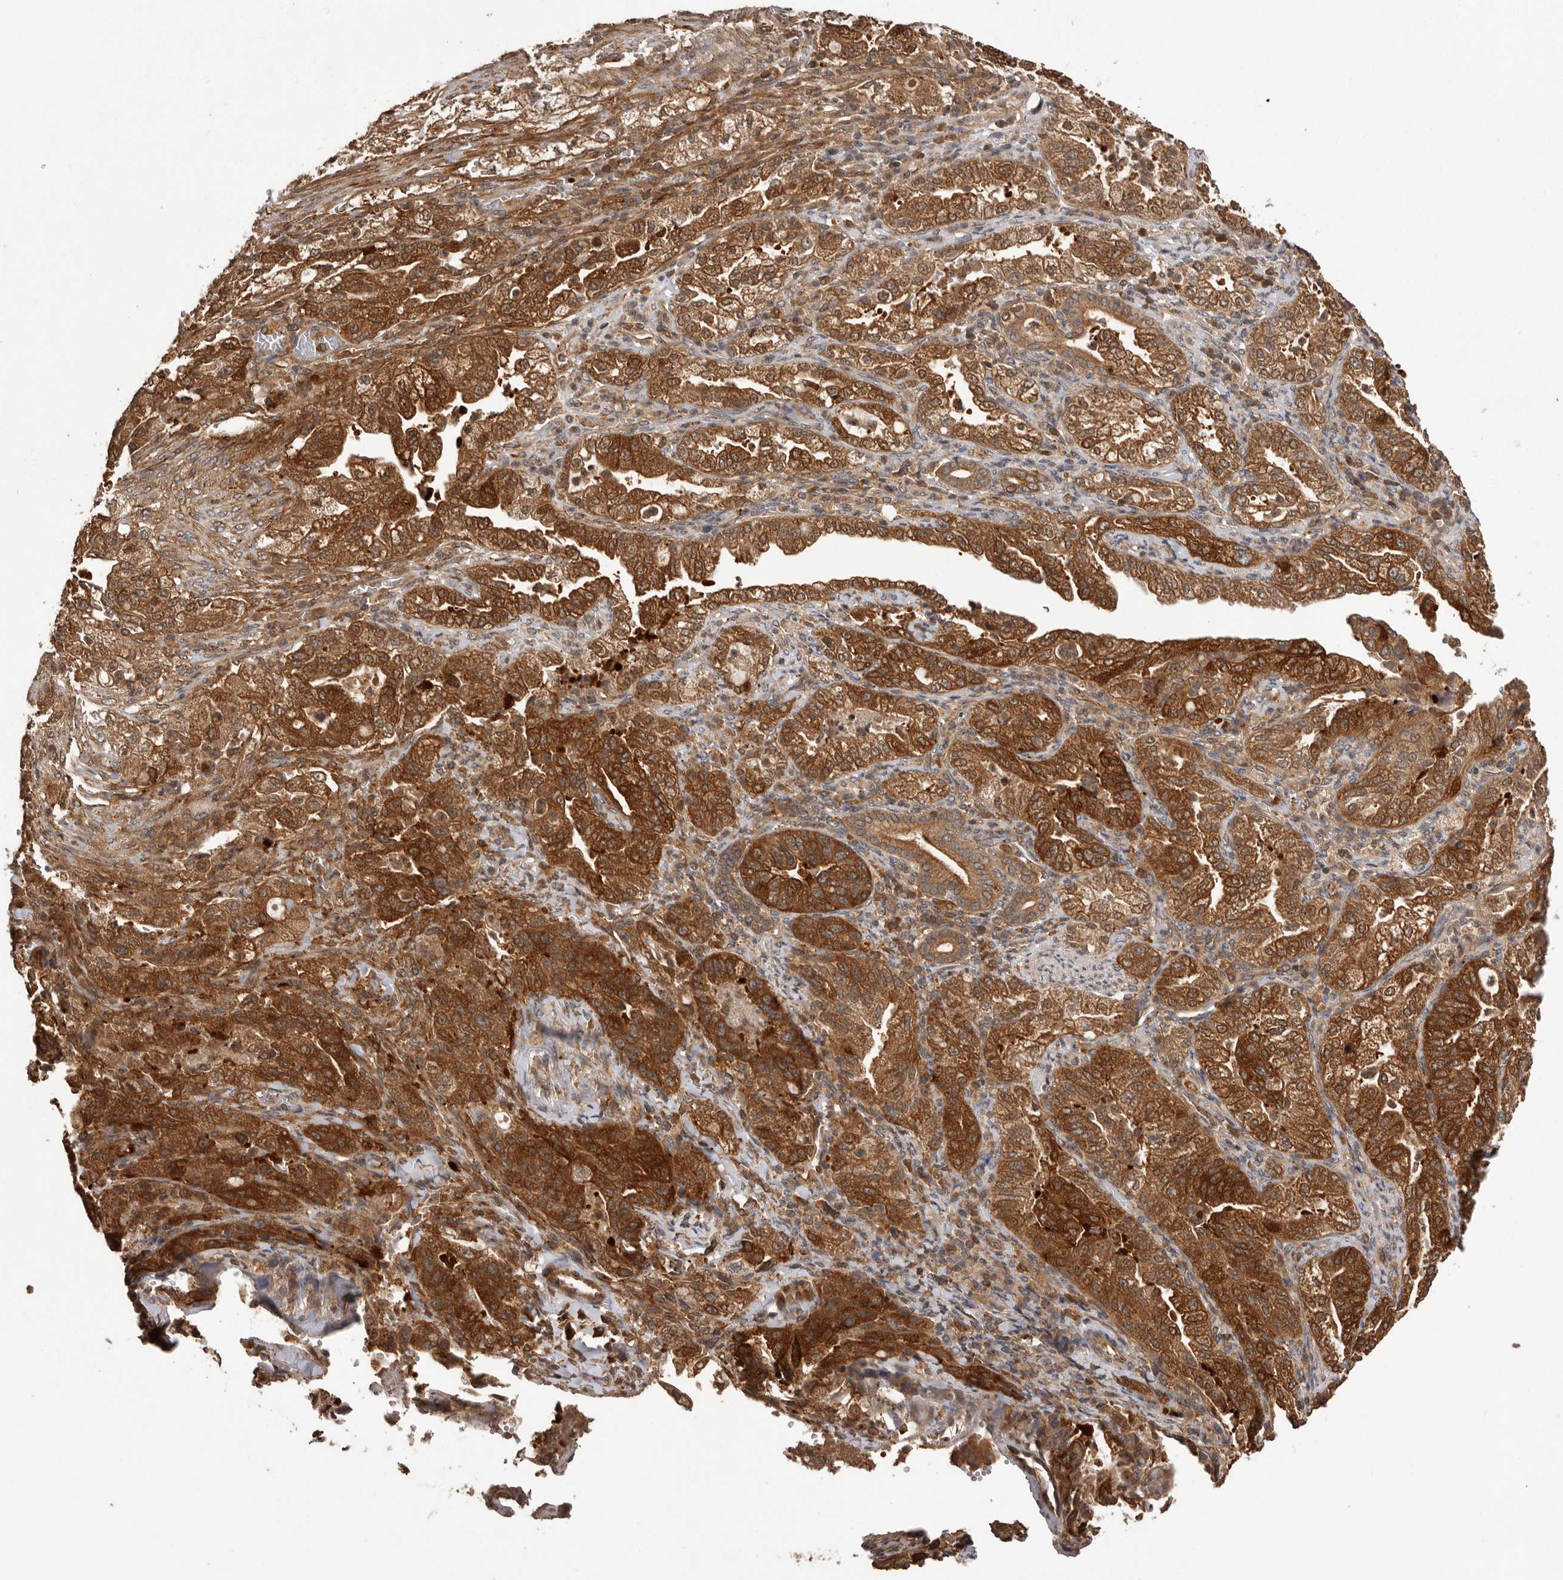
{"staining": {"intensity": "strong", "quantity": ">75%", "location": "cytoplasmic/membranous"}, "tissue": "pancreatic cancer", "cell_type": "Tumor cells", "image_type": "cancer", "snomed": [{"axis": "morphology", "description": "Adenocarcinoma, NOS"}, {"axis": "topography", "description": "Pancreas"}], "caption": "Tumor cells display strong cytoplasmic/membranous staining in approximately >75% of cells in pancreatic adenocarcinoma.", "gene": "SLC22A3", "patient": {"sex": "female", "age": 78}}